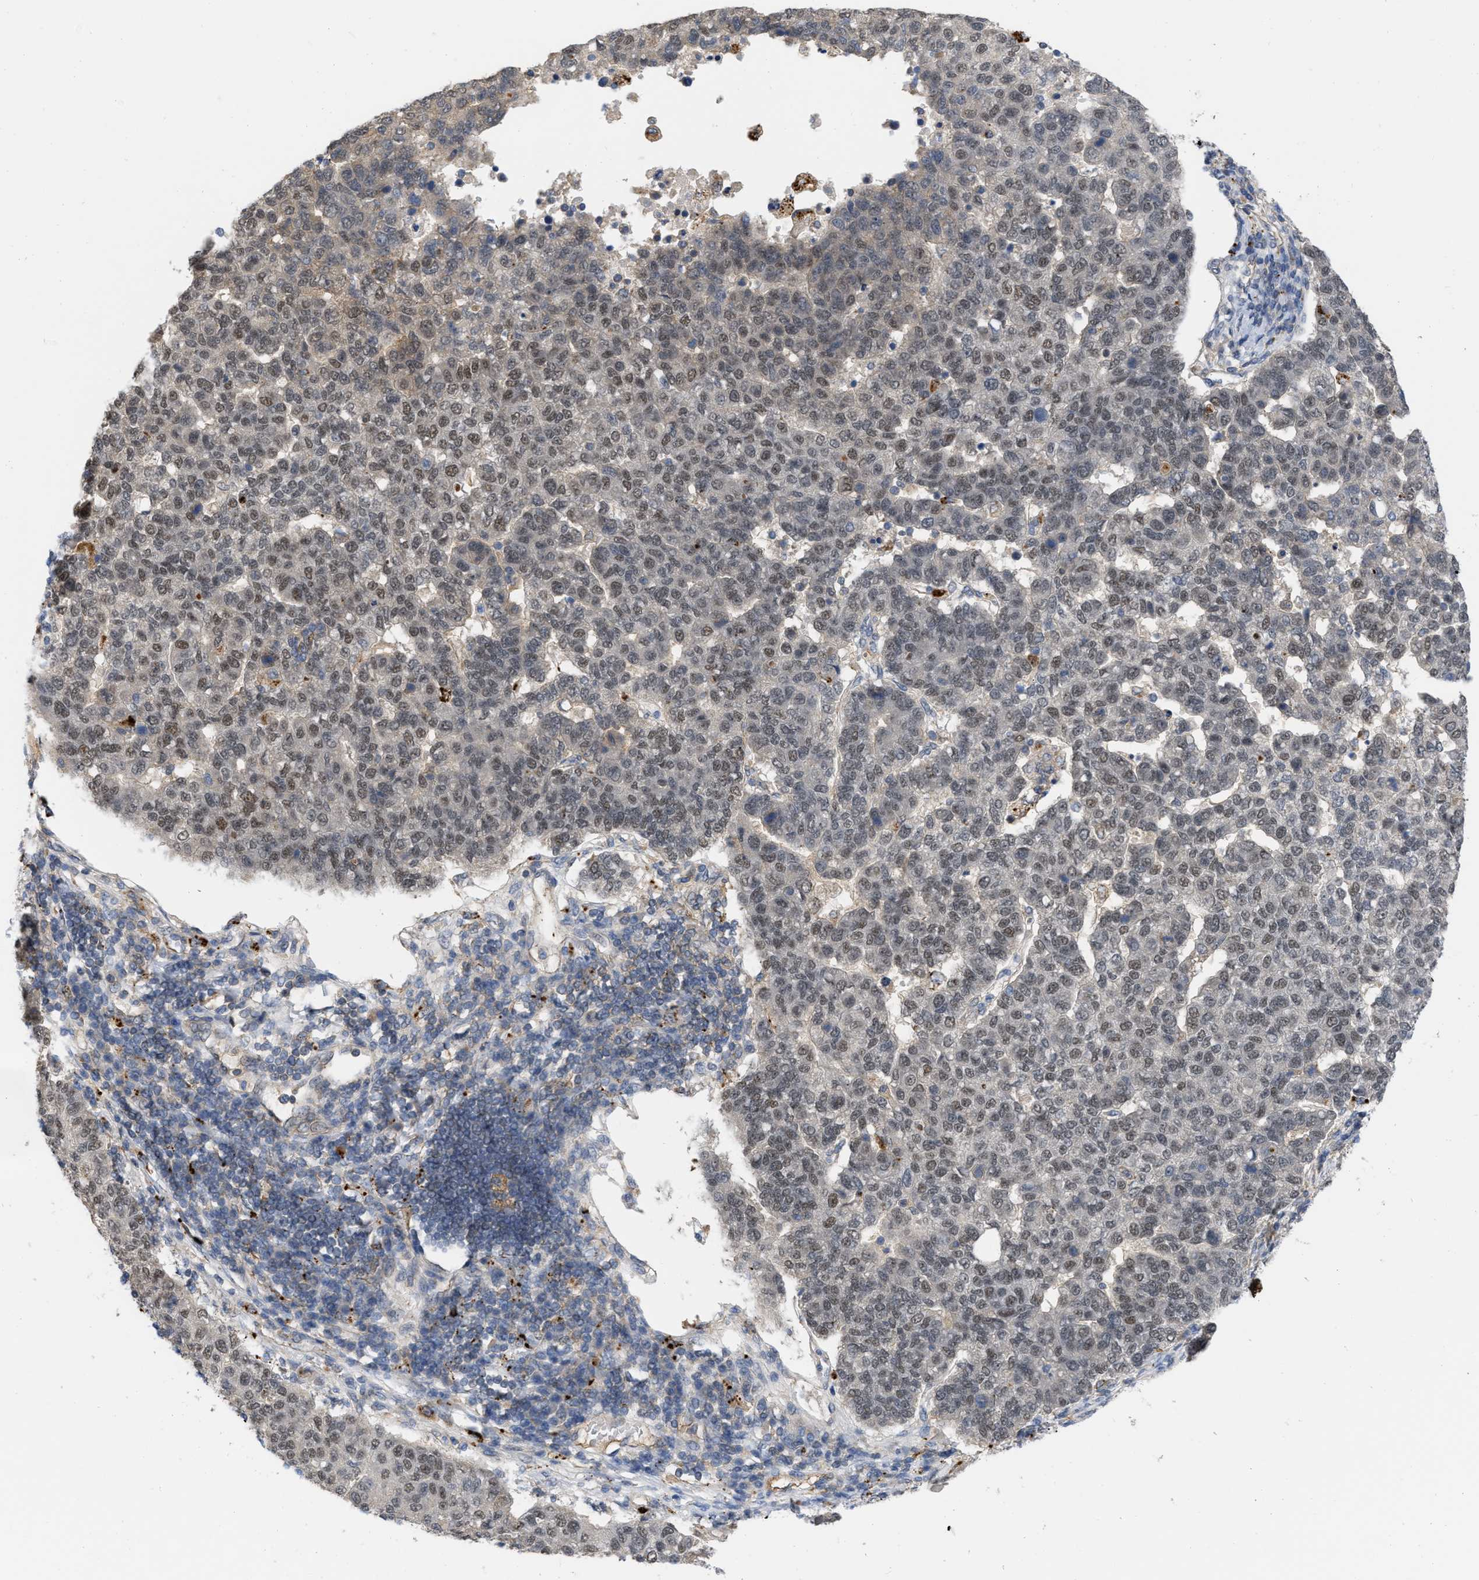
{"staining": {"intensity": "weak", "quantity": "<25%", "location": "nuclear"}, "tissue": "pancreatic cancer", "cell_type": "Tumor cells", "image_type": "cancer", "snomed": [{"axis": "morphology", "description": "Adenocarcinoma, NOS"}, {"axis": "topography", "description": "Pancreas"}], "caption": "An immunohistochemistry micrograph of adenocarcinoma (pancreatic) is shown. There is no staining in tumor cells of adenocarcinoma (pancreatic).", "gene": "NAPEPLD", "patient": {"sex": "female", "age": 61}}